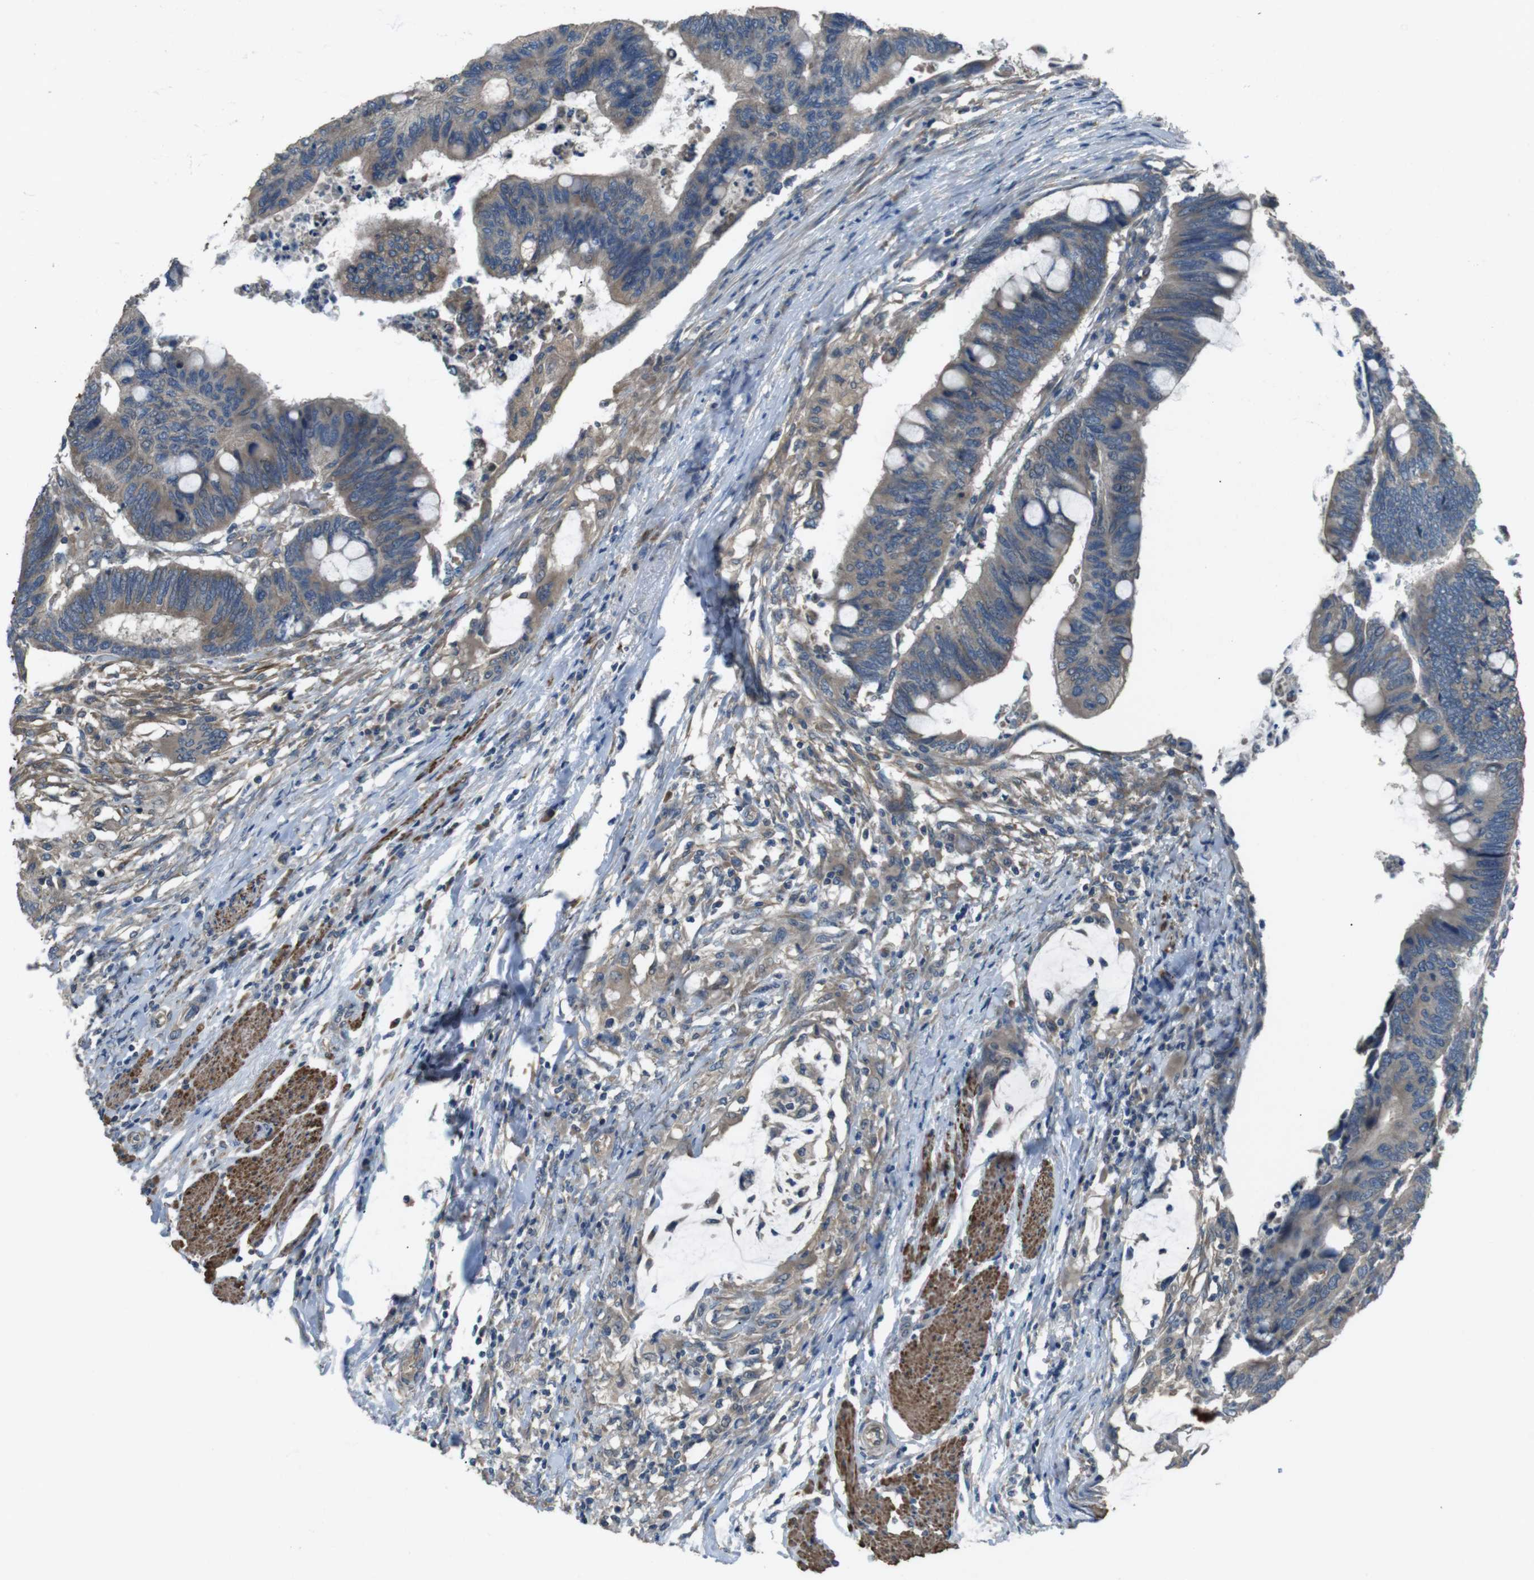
{"staining": {"intensity": "moderate", "quantity": ">75%", "location": "cytoplasmic/membranous"}, "tissue": "colorectal cancer", "cell_type": "Tumor cells", "image_type": "cancer", "snomed": [{"axis": "morphology", "description": "Normal tissue, NOS"}, {"axis": "morphology", "description": "Adenocarcinoma, NOS"}, {"axis": "topography", "description": "Rectum"}, {"axis": "topography", "description": "Peripheral nerve tissue"}], "caption": "High-power microscopy captured an immunohistochemistry histopathology image of adenocarcinoma (colorectal), revealing moderate cytoplasmic/membranous staining in approximately >75% of tumor cells.", "gene": "FUT2", "patient": {"sex": "male", "age": 92}}